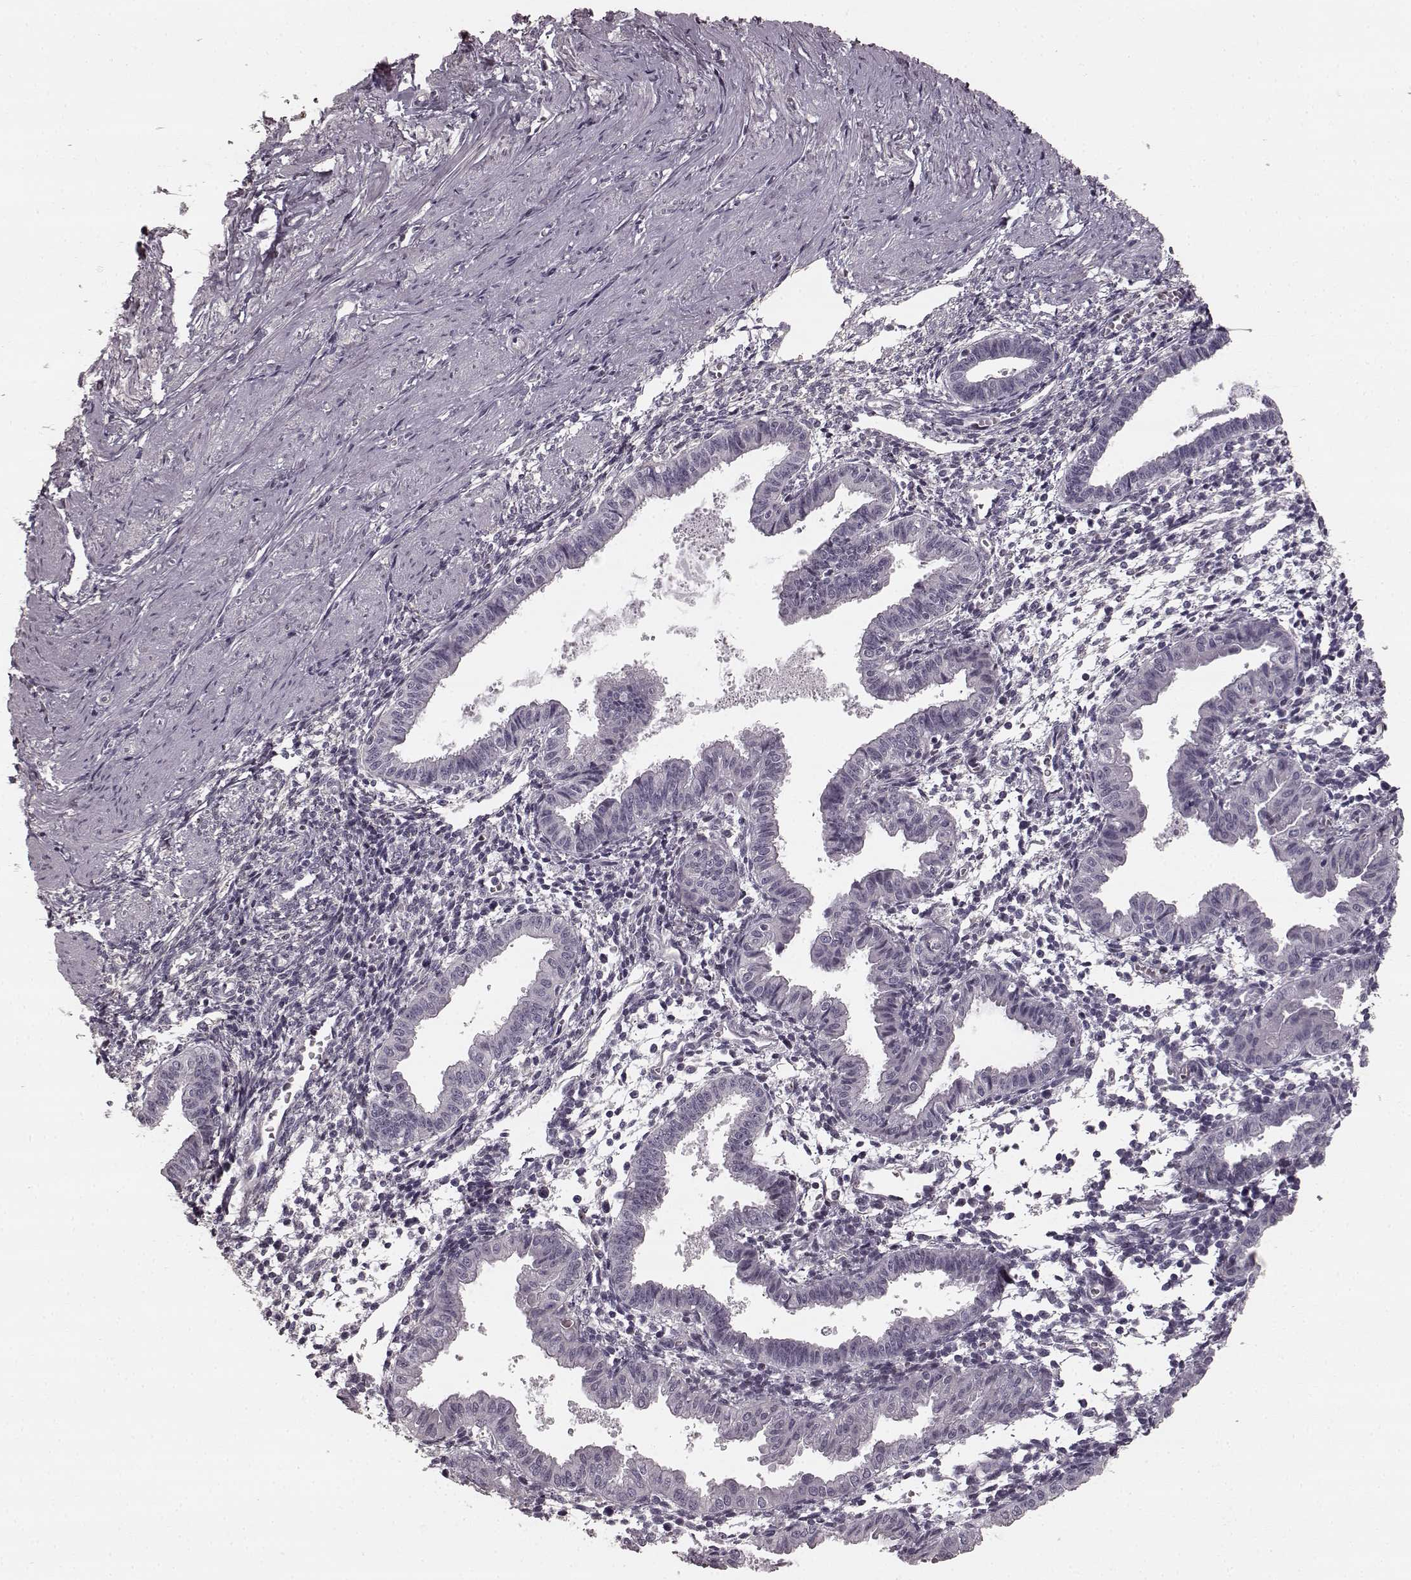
{"staining": {"intensity": "negative", "quantity": "none", "location": "none"}, "tissue": "endometrium", "cell_type": "Cells in endometrial stroma", "image_type": "normal", "snomed": [{"axis": "morphology", "description": "Normal tissue, NOS"}, {"axis": "topography", "description": "Endometrium"}], "caption": "This is an immunohistochemistry (IHC) photomicrograph of unremarkable endometrium. There is no expression in cells in endometrial stroma.", "gene": "PRKCE", "patient": {"sex": "female", "age": 37}}